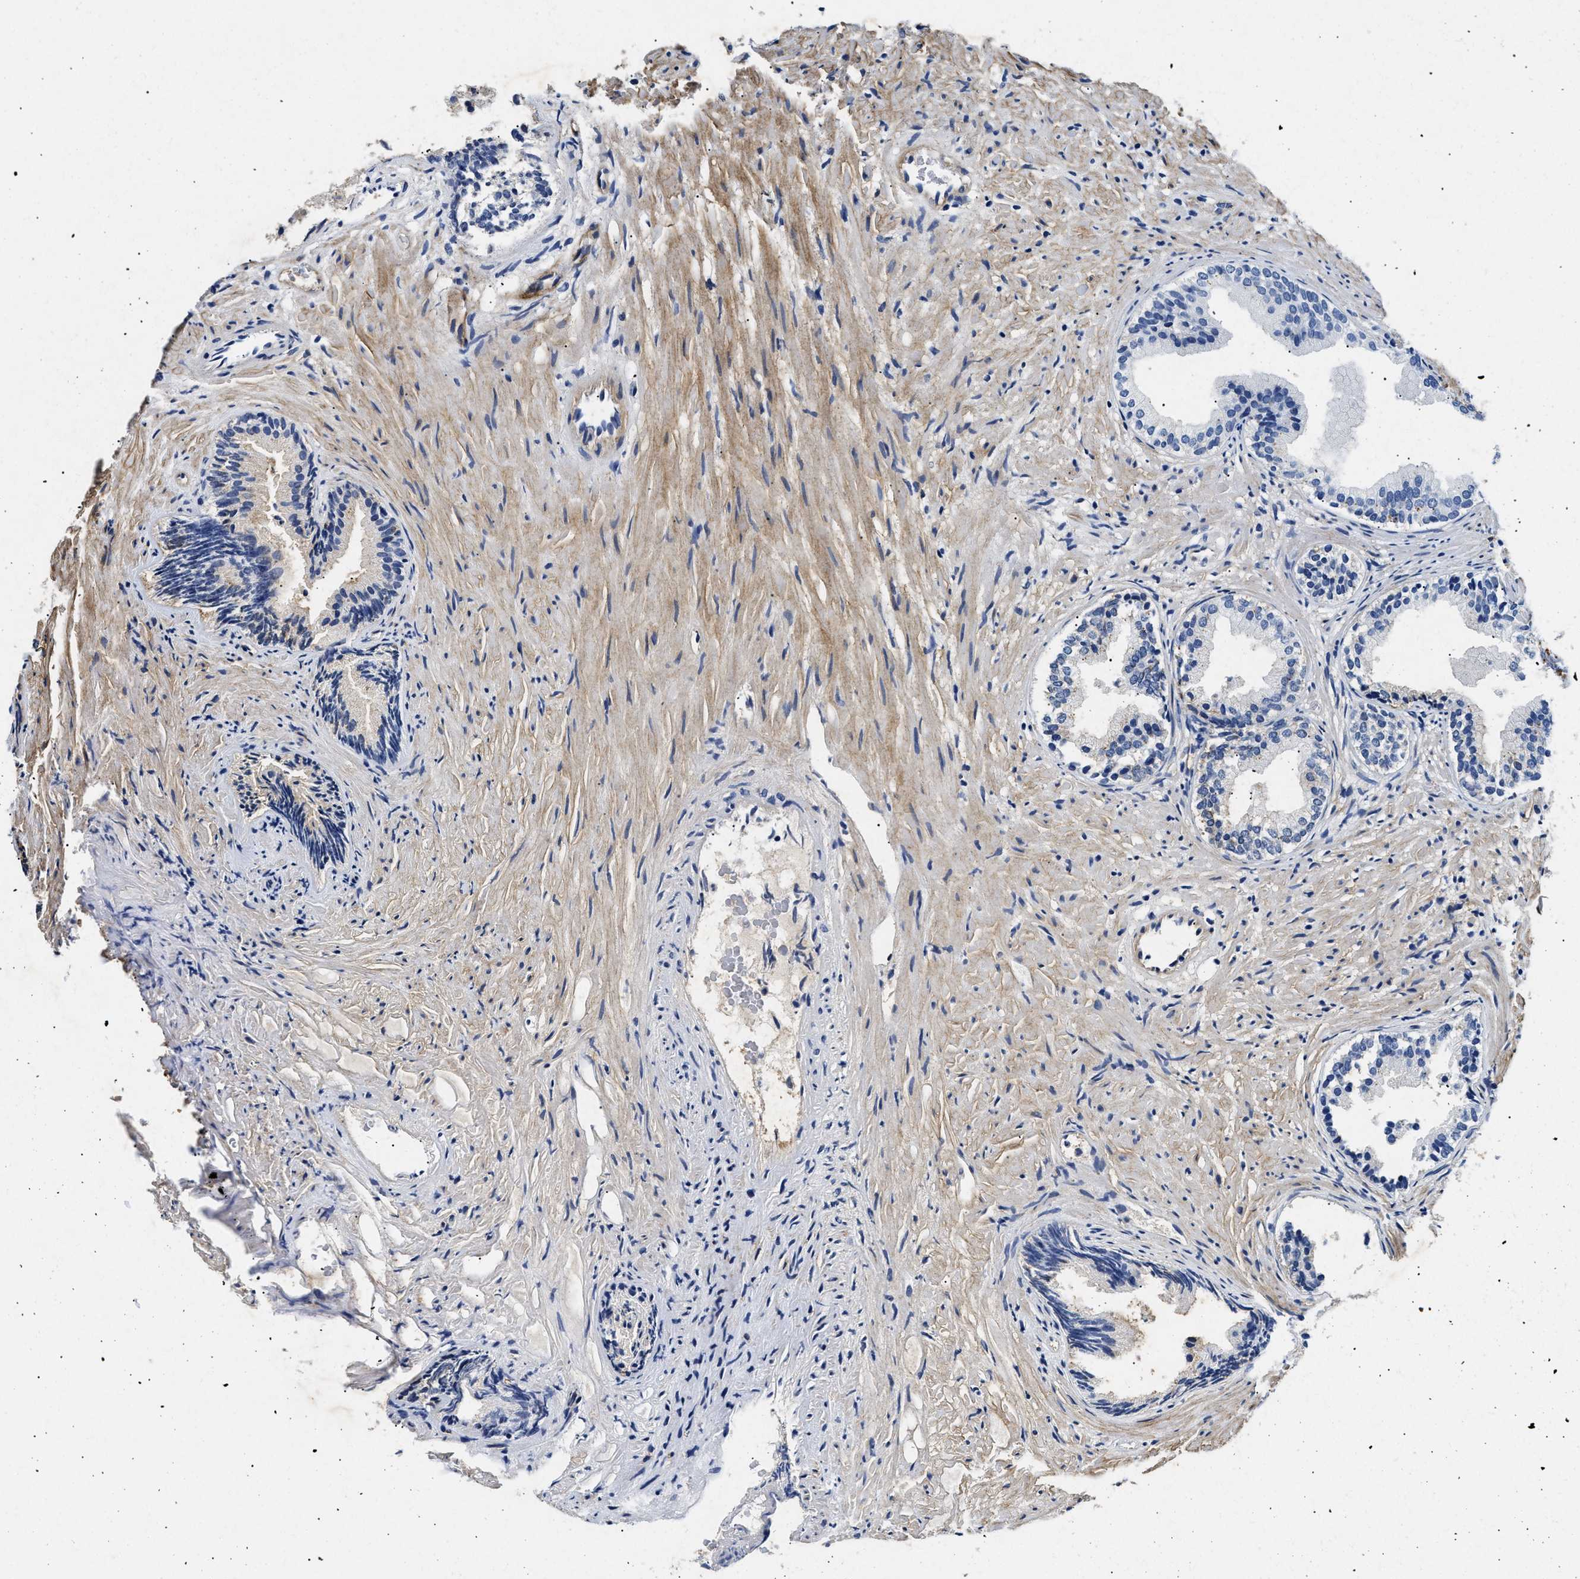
{"staining": {"intensity": "negative", "quantity": "none", "location": "none"}, "tissue": "prostate", "cell_type": "Glandular cells", "image_type": "normal", "snomed": [{"axis": "morphology", "description": "Normal tissue, NOS"}, {"axis": "topography", "description": "Prostate"}], "caption": "Prostate stained for a protein using immunohistochemistry (IHC) displays no staining glandular cells.", "gene": "LAMA3", "patient": {"sex": "male", "age": 76}}